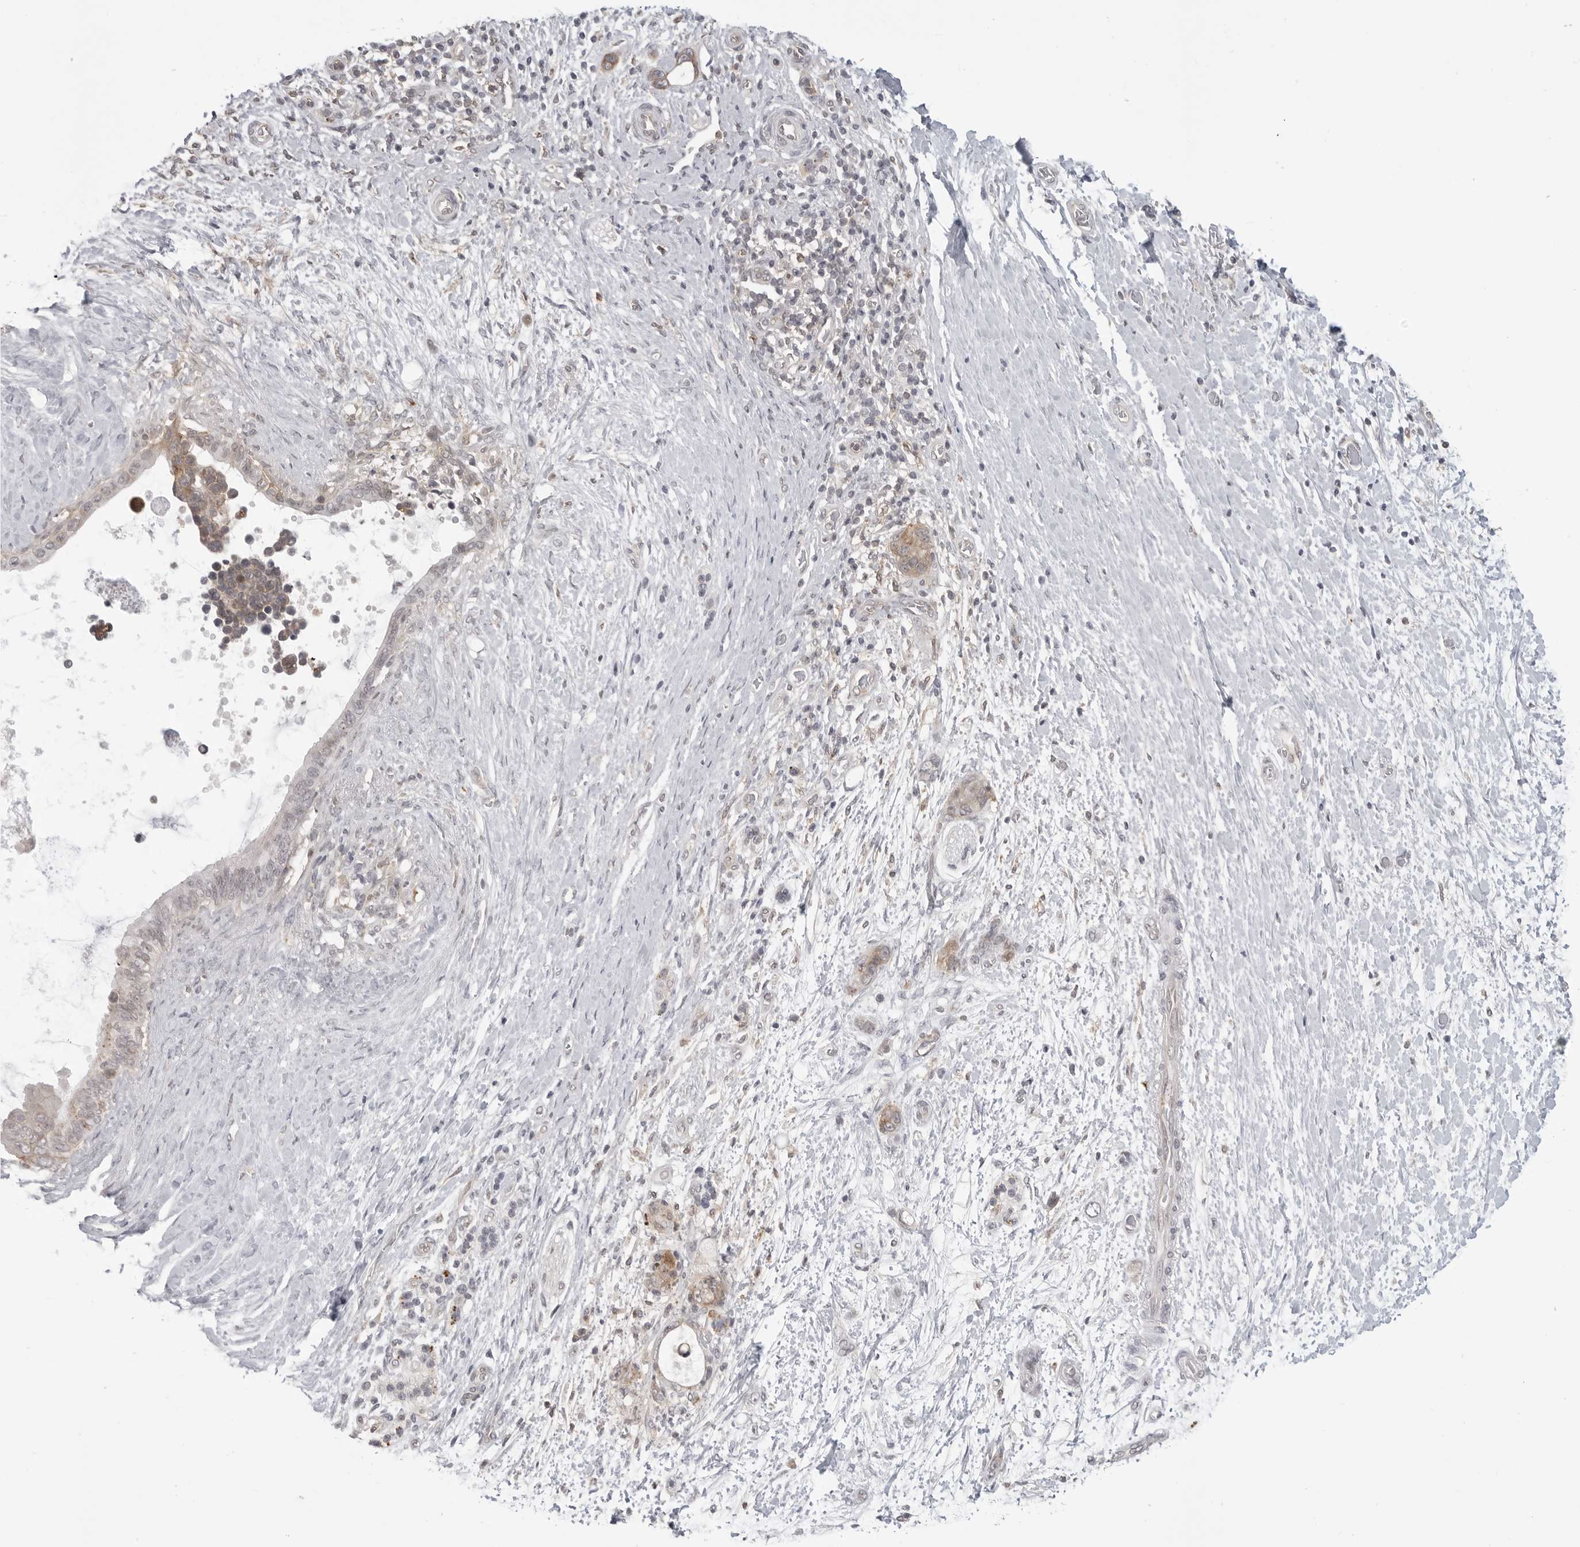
{"staining": {"intensity": "weak", "quantity": "25%-75%", "location": "cytoplasmic/membranous"}, "tissue": "pancreatic cancer", "cell_type": "Tumor cells", "image_type": "cancer", "snomed": [{"axis": "morphology", "description": "Adenocarcinoma, NOS"}, {"axis": "topography", "description": "Pancreas"}], "caption": "Pancreatic adenocarcinoma stained with immunohistochemistry (IHC) displays weak cytoplasmic/membranous expression in about 25%-75% of tumor cells. The protein of interest is stained brown, and the nuclei are stained in blue (DAB IHC with brightfield microscopy, high magnification).", "gene": "IFNGR1", "patient": {"sex": "female", "age": 72}}